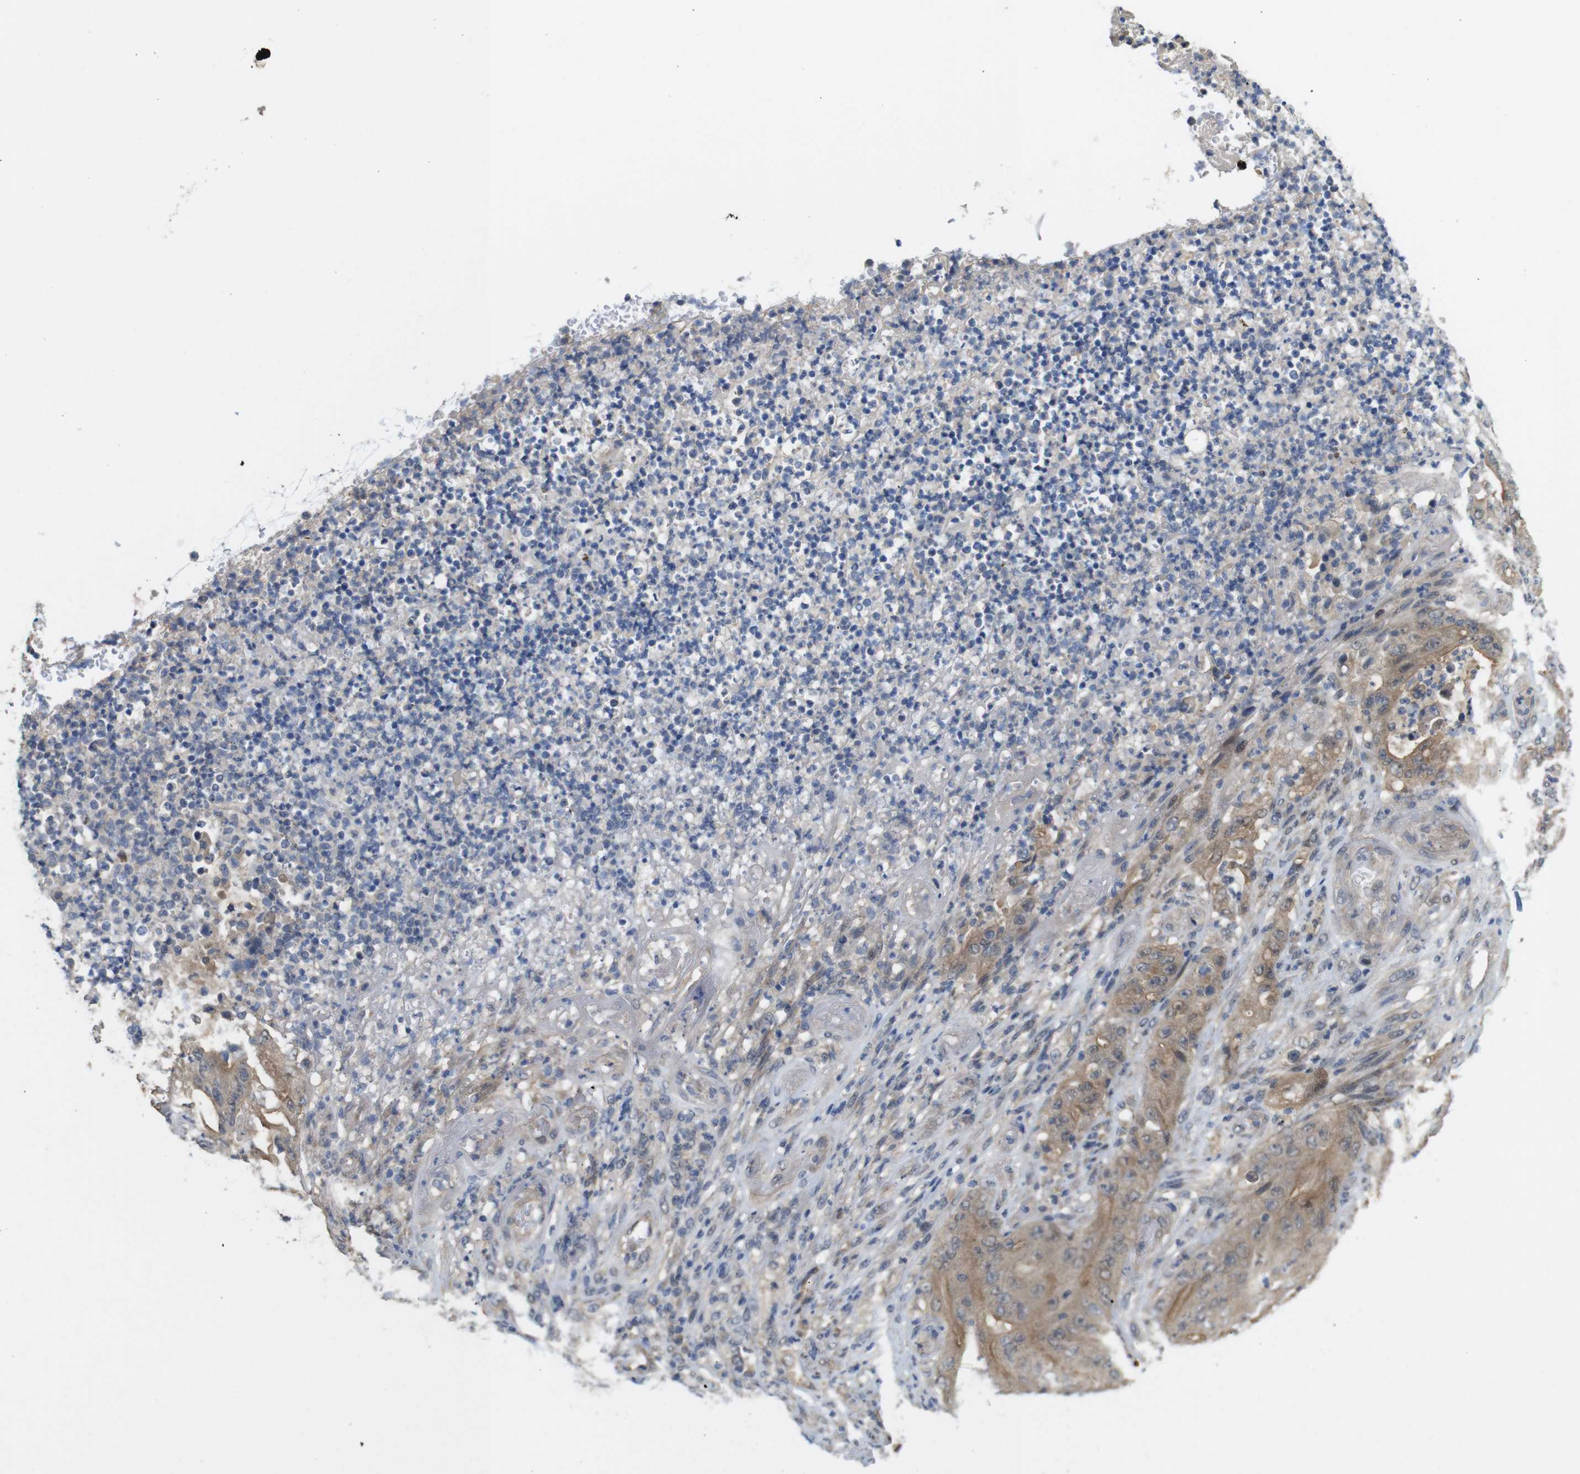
{"staining": {"intensity": "moderate", "quantity": ">75%", "location": "cytoplasmic/membranous"}, "tissue": "stomach cancer", "cell_type": "Tumor cells", "image_type": "cancer", "snomed": [{"axis": "morphology", "description": "Adenocarcinoma, NOS"}, {"axis": "topography", "description": "Stomach"}], "caption": "The image displays immunohistochemical staining of stomach cancer. There is moderate cytoplasmic/membranous expression is seen in about >75% of tumor cells.", "gene": "CDC34", "patient": {"sex": "female", "age": 73}}